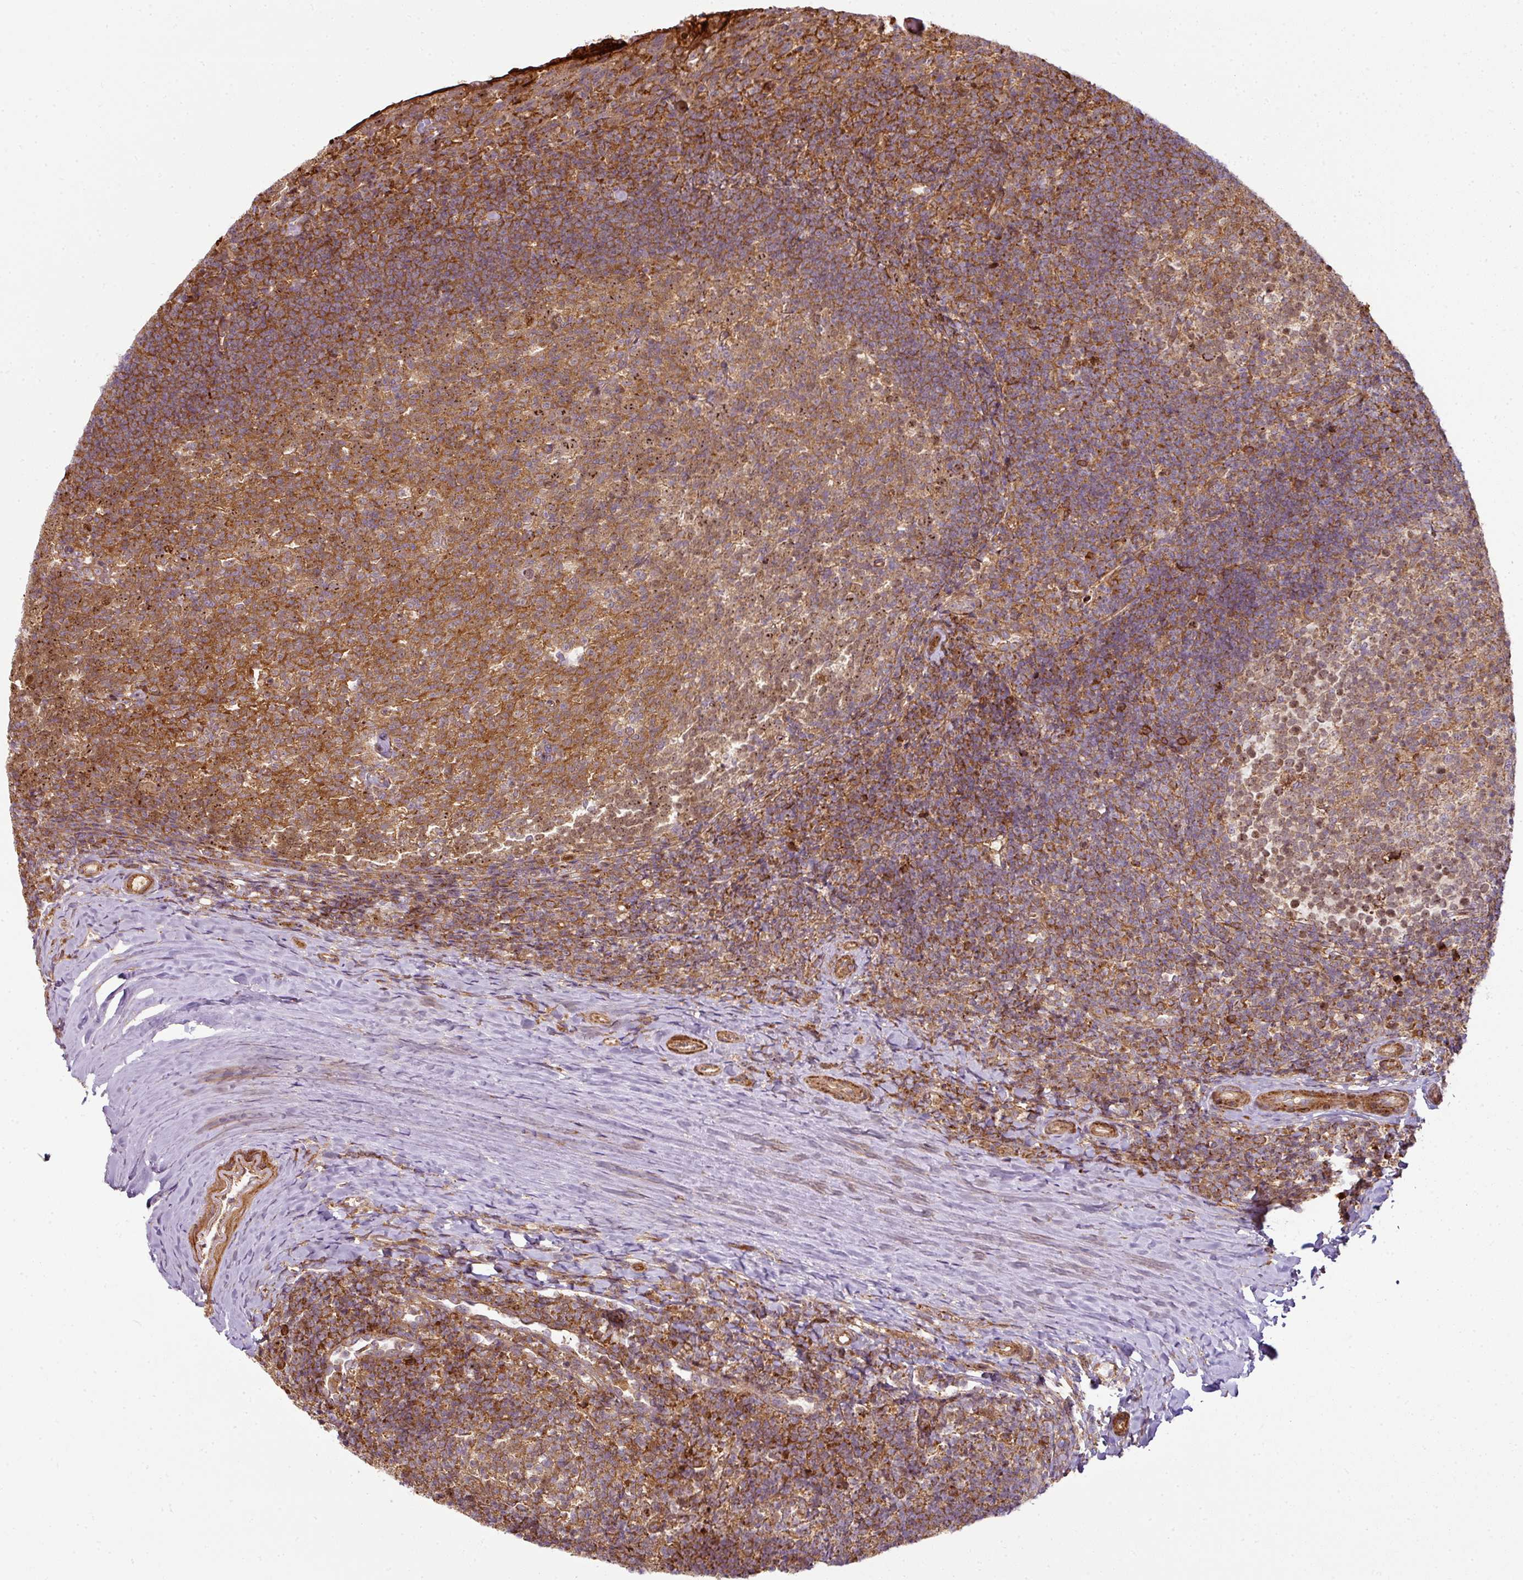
{"staining": {"intensity": "moderate", "quantity": "25%-75%", "location": "cytoplasmic/membranous,nuclear"}, "tissue": "tonsil", "cell_type": "Germinal center cells", "image_type": "normal", "snomed": [{"axis": "morphology", "description": "Normal tissue, NOS"}, {"axis": "topography", "description": "Tonsil"}], "caption": "Moderate cytoplasmic/membranous,nuclear positivity is appreciated in approximately 25%-75% of germinal center cells in normal tonsil.", "gene": "ATAT1", "patient": {"sex": "female", "age": 10}}